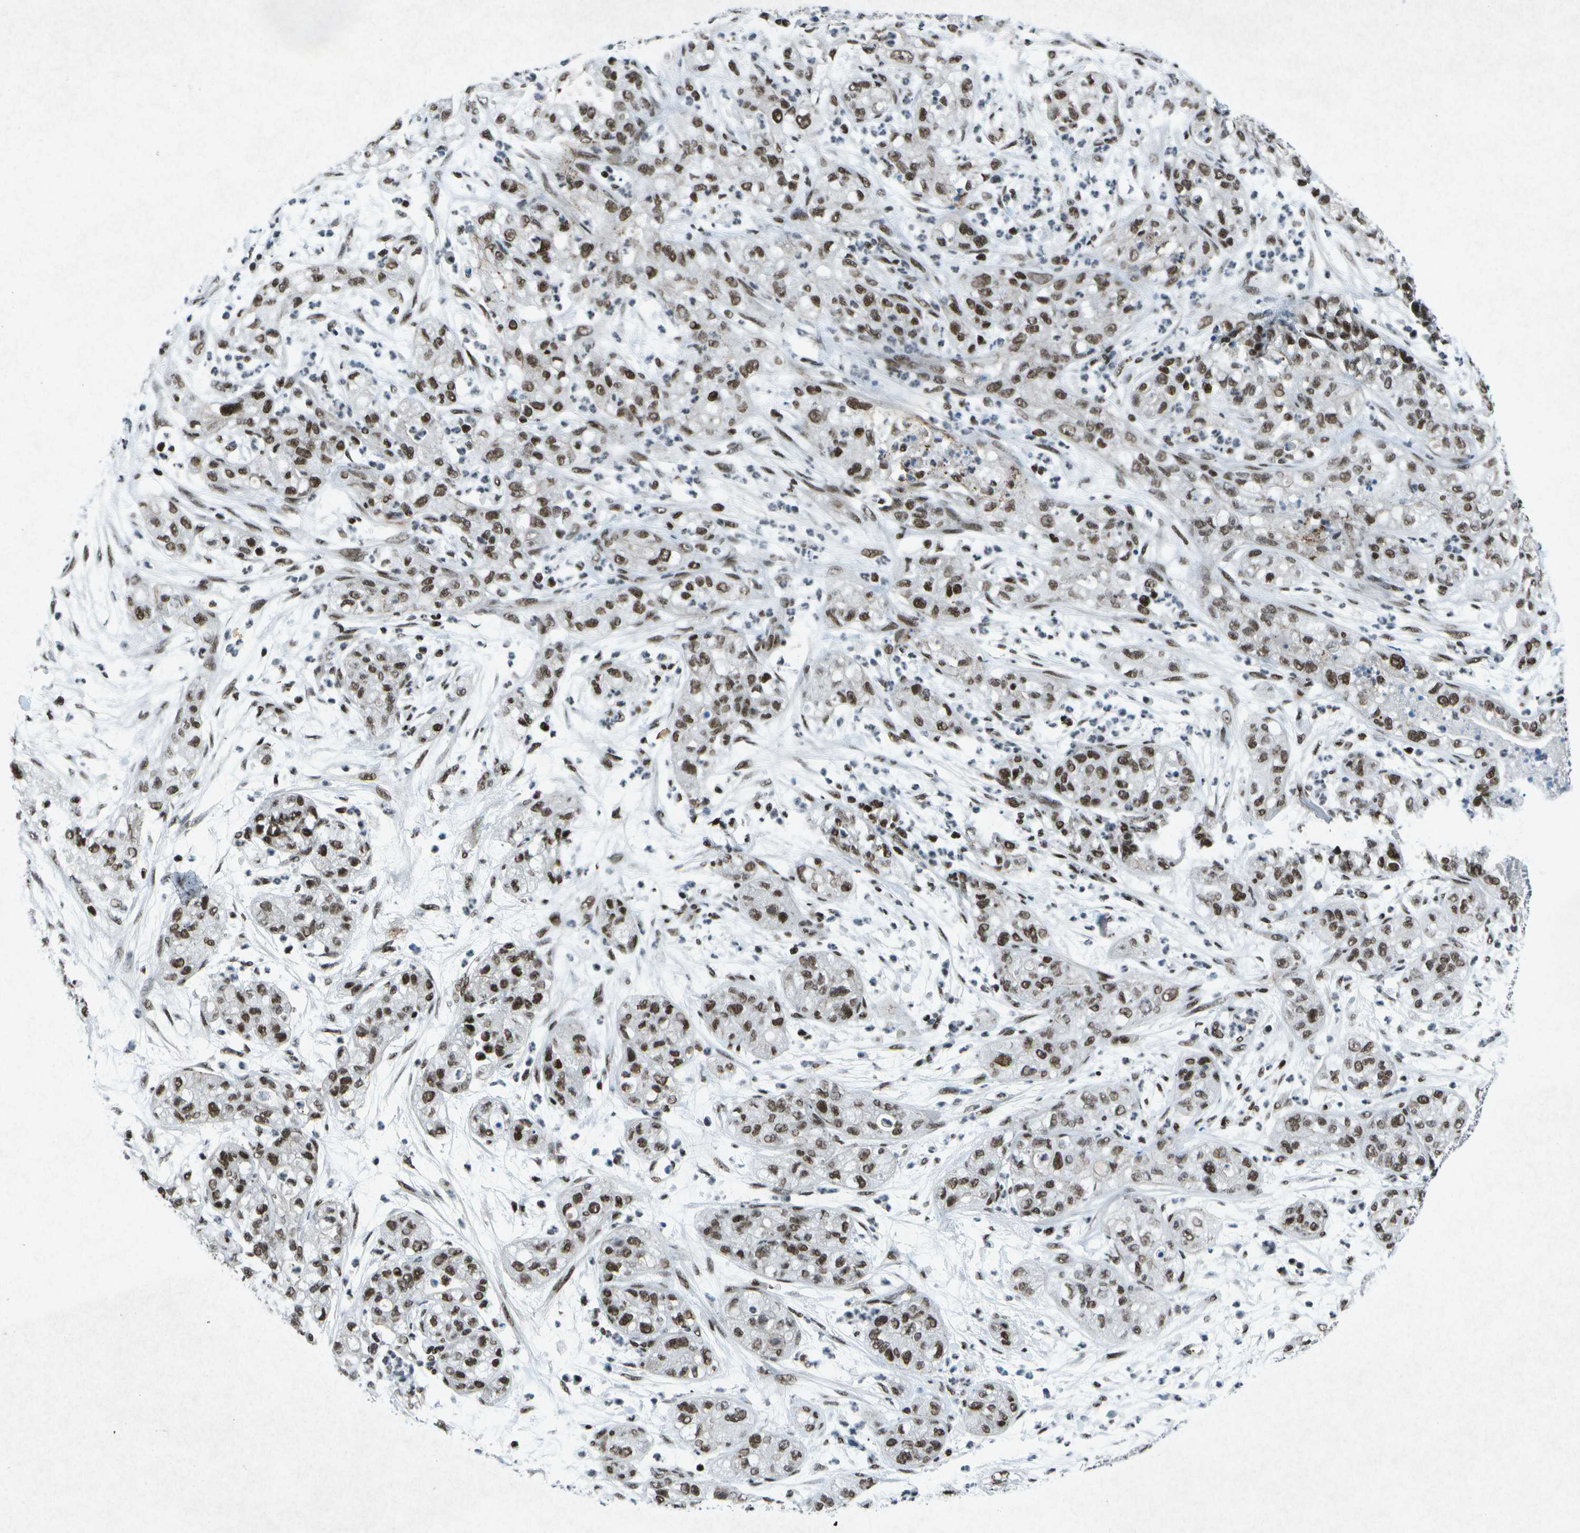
{"staining": {"intensity": "moderate", "quantity": ">75%", "location": "nuclear"}, "tissue": "pancreatic cancer", "cell_type": "Tumor cells", "image_type": "cancer", "snomed": [{"axis": "morphology", "description": "Adenocarcinoma, NOS"}, {"axis": "topography", "description": "Pancreas"}], "caption": "Brown immunohistochemical staining in pancreatic cancer reveals moderate nuclear positivity in approximately >75% of tumor cells.", "gene": "MTA2", "patient": {"sex": "female", "age": 78}}